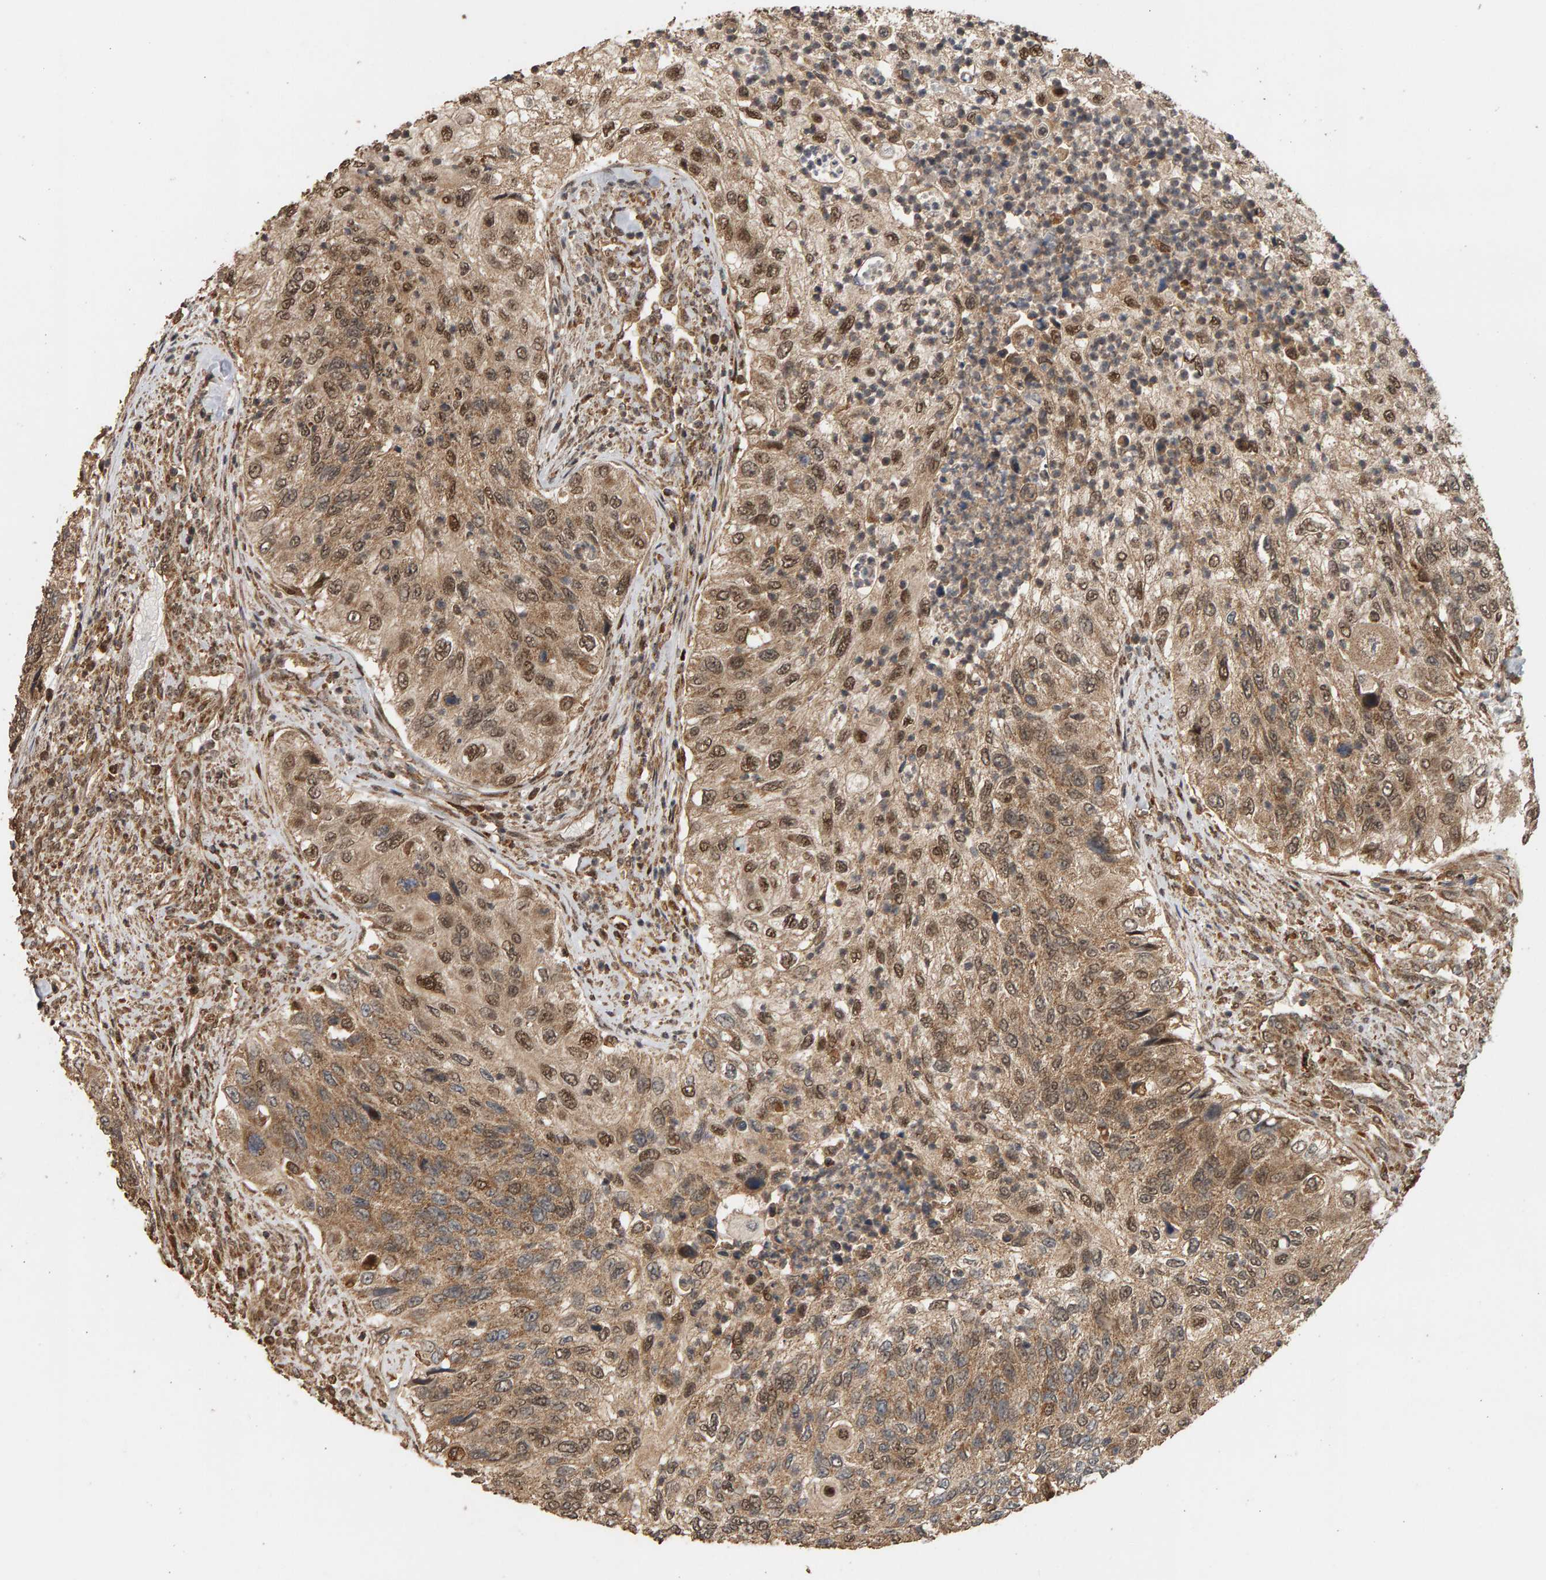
{"staining": {"intensity": "moderate", "quantity": ">75%", "location": "cytoplasmic/membranous,nuclear"}, "tissue": "urothelial cancer", "cell_type": "Tumor cells", "image_type": "cancer", "snomed": [{"axis": "morphology", "description": "Urothelial carcinoma, High grade"}, {"axis": "topography", "description": "Urinary bladder"}], "caption": "A brown stain labels moderate cytoplasmic/membranous and nuclear staining of a protein in human urothelial cancer tumor cells.", "gene": "GSTK1", "patient": {"sex": "female", "age": 60}}